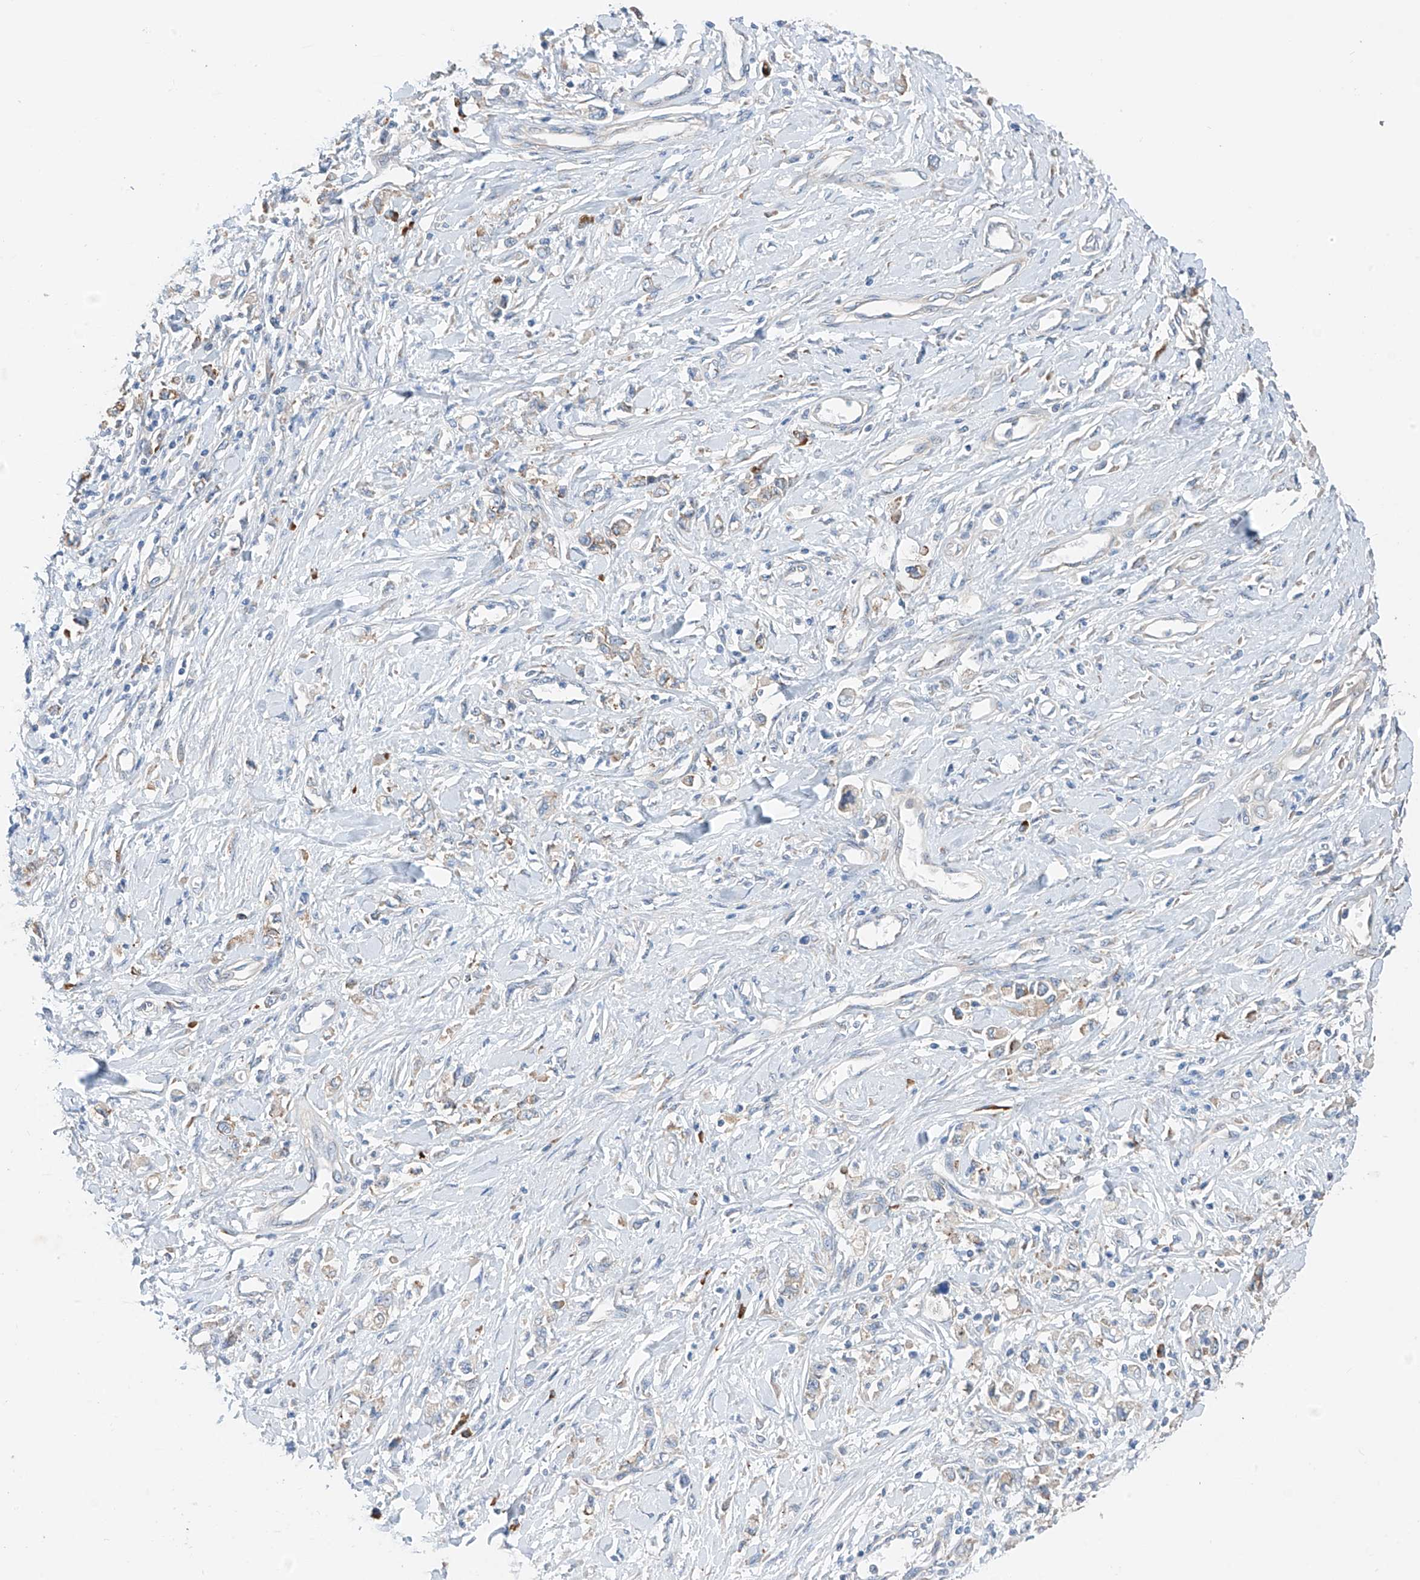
{"staining": {"intensity": "negative", "quantity": "none", "location": "none"}, "tissue": "stomach cancer", "cell_type": "Tumor cells", "image_type": "cancer", "snomed": [{"axis": "morphology", "description": "Adenocarcinoma, NOS"}, {"axis": "topography", "description": "Stomach"}], "caption": "The immunohistochemistry (IHC) micrograph has no significant staining in tumor cells of stomach cancer tissue.", "gene": "REC8", "patient": {"sex": "female", "age": 76}}